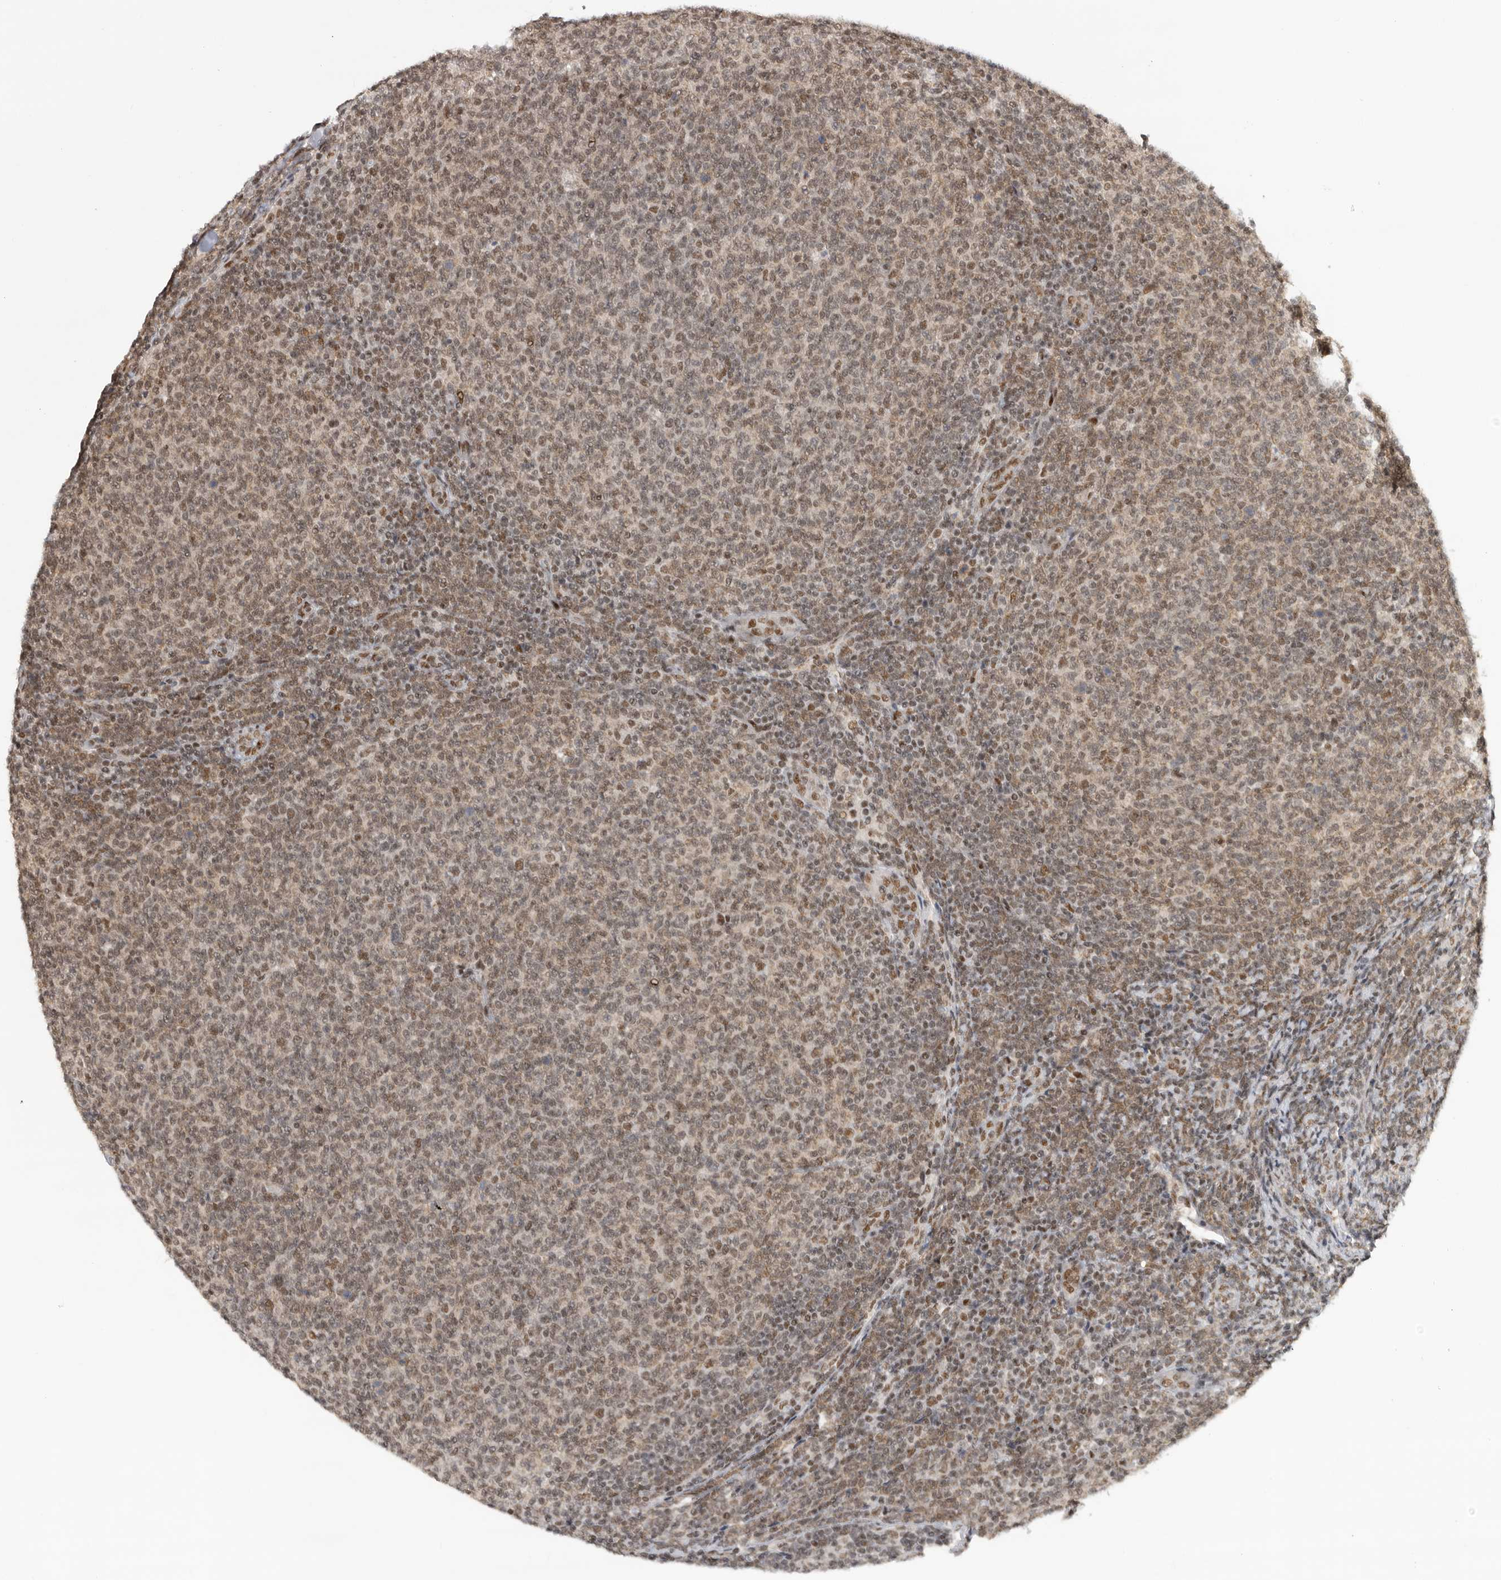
{"staining": {"intensity": "moderate", "quantity": ">75%", "location": "nuclear"}, "tissue": "lymphoma", "cell_type": "Tumor cells", "image_type": "cancer", "snomed": [{"axis": "morphology", "description": "Malignant lymphoma, non-Hodgkin's type, Low grade"}, {"axis": "topography", "description": "Lymph node"}], "caption": "Brown immunohistochemical staining in low-grade malignant lymphoma, non-Hodgkin's type reveals moderate nuclear expression in about >75% of tumor cells. (brown staining indicates protein expression, while blue staining denotes nuclei).", "gene": "ZNF830", "patient": {"sex": "male", "age": 66}}